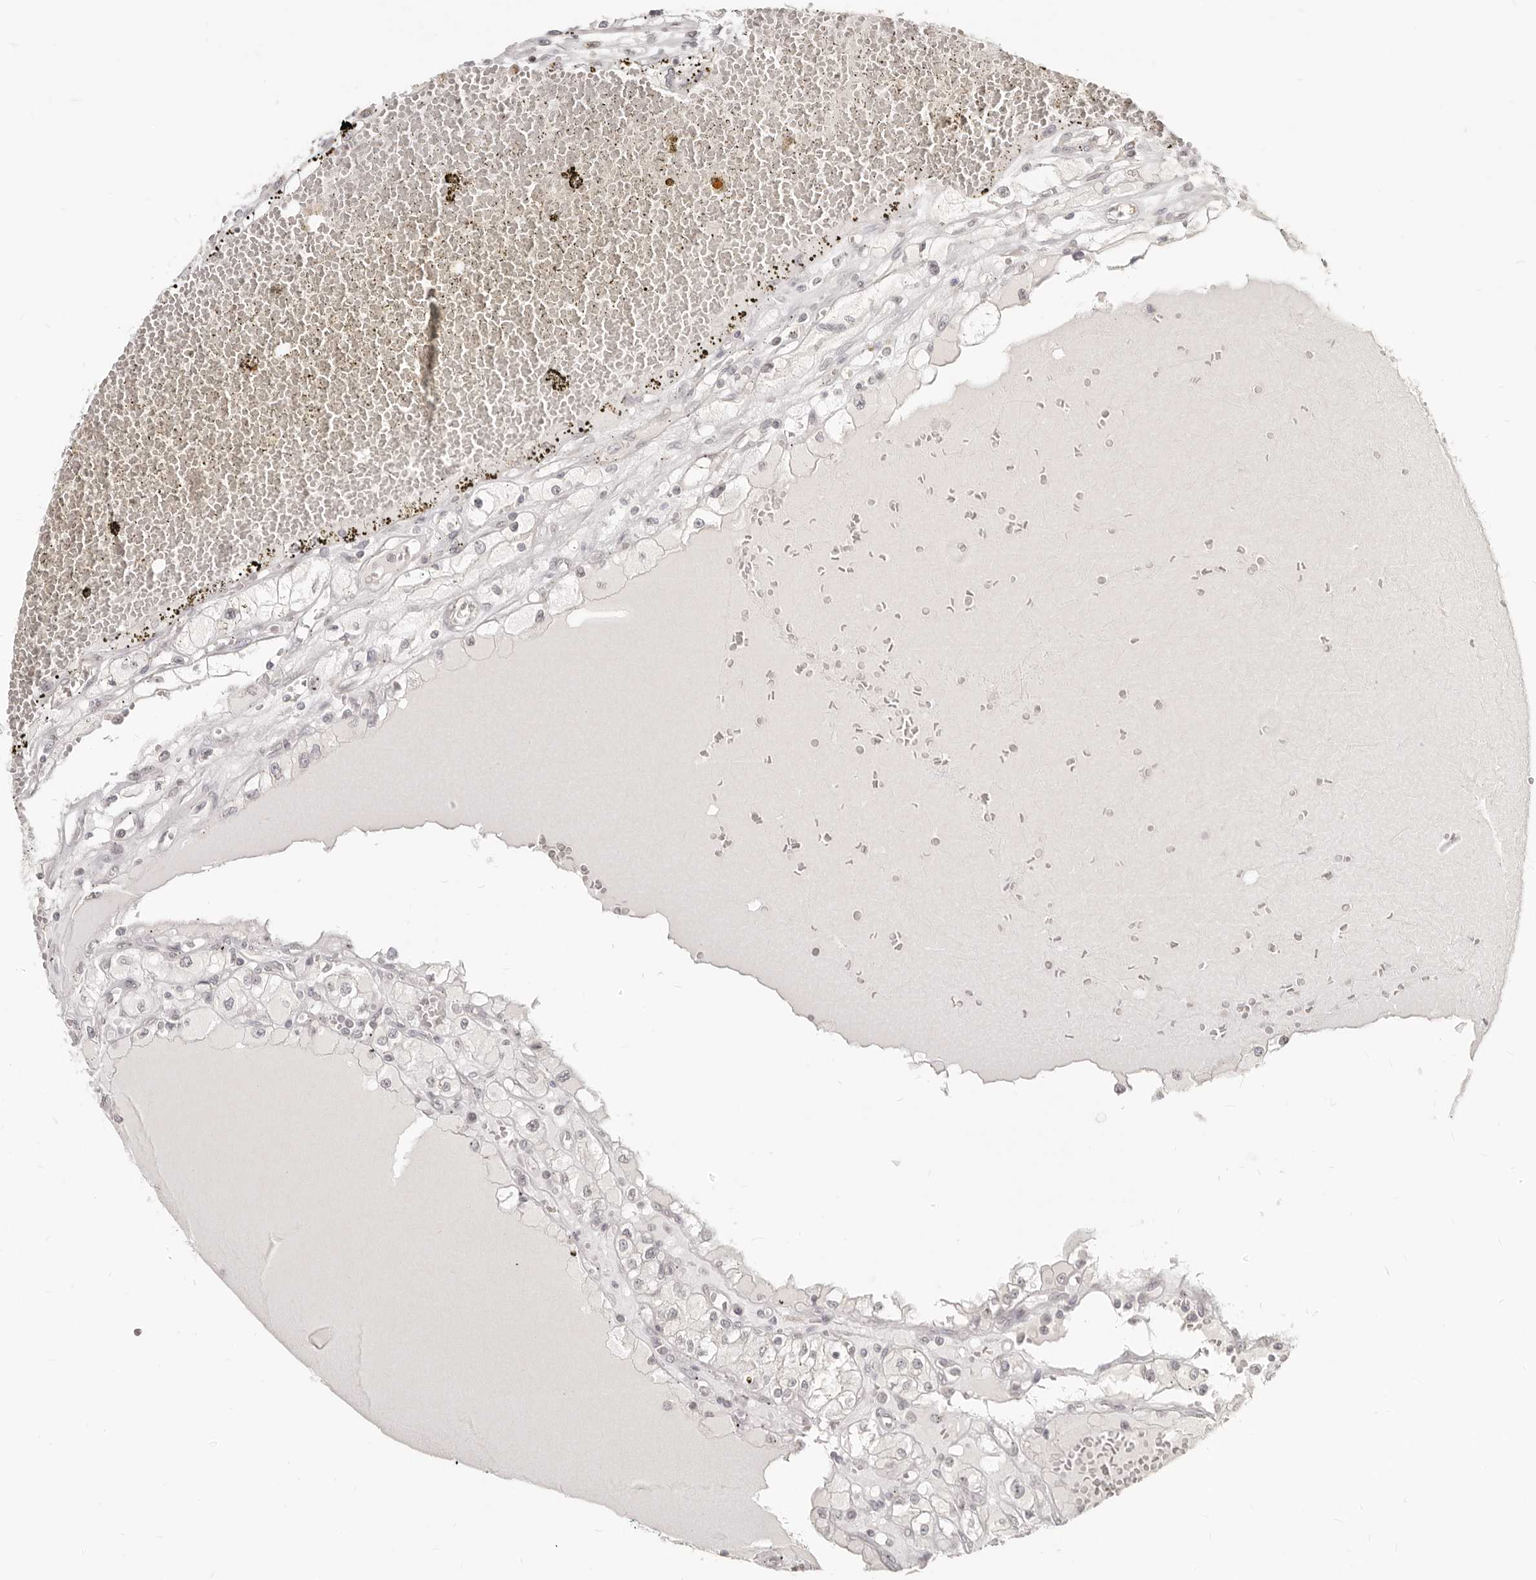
{"staining": {"intensity": "negative", "quantity": "none", "location": "none"}, "tissue": "renal cancer", "cell_type": "Tumor cells", "image_type": "cancer", "snomed": [{"axis": "morphology", "description": "Adenocarcinoma, NOS"}, {"axis": "topography", "description": "Kidney"}], "caption": "The immunohistochemistry (IHC) photomicrograph has no significant positivity in tumor cells of renal cancer (adenocarcinoma) tissue.", "gene": "NUP153", "patient": {"sex": "male", "age": 56}}